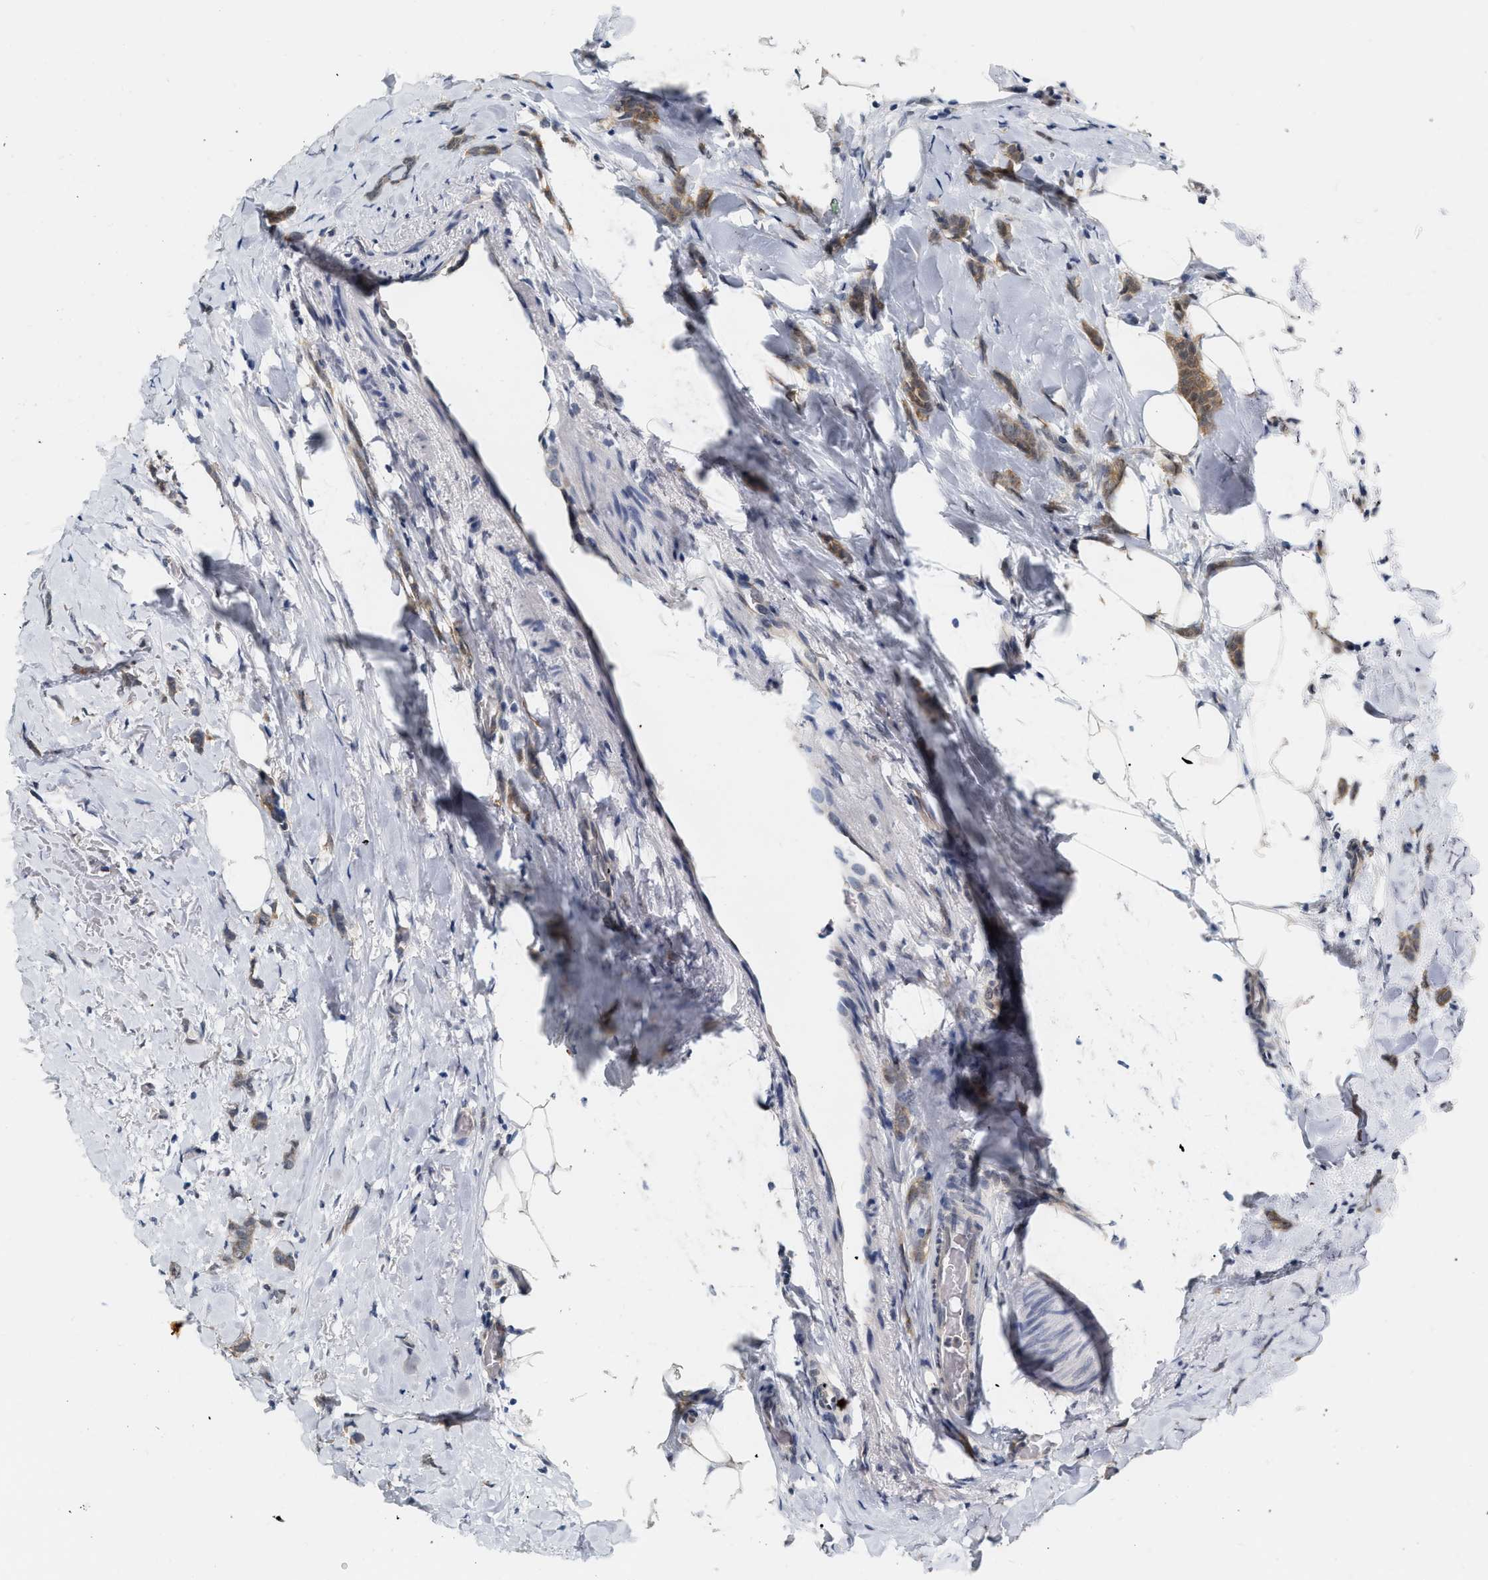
{"staining": {"intensity": "moderate", "quantity": ">75%", "location": "cytoplasmic/membranous"}, "tissue": "breast cancer", "cell_type": "Tumor cells", "image_type": "cancer", "snomed": [{"axis": "morphology", "description": "Lobular carcinoma, in situ"}, {"axis": "morphology", "description": "Lobular carcinoma"}, {"axis": "topography", "description": "Breast"}], "caption": "DAB (3,3'-diaminobenzidine) immunohistochemical staining of lobular carcinoma in situ (breast) displays moderate cytoplasmic/membranous protein staining in about >75% of tumor cells.", "gene": "RUVBL1", "patient": {"sex": "female", "age": 41}}